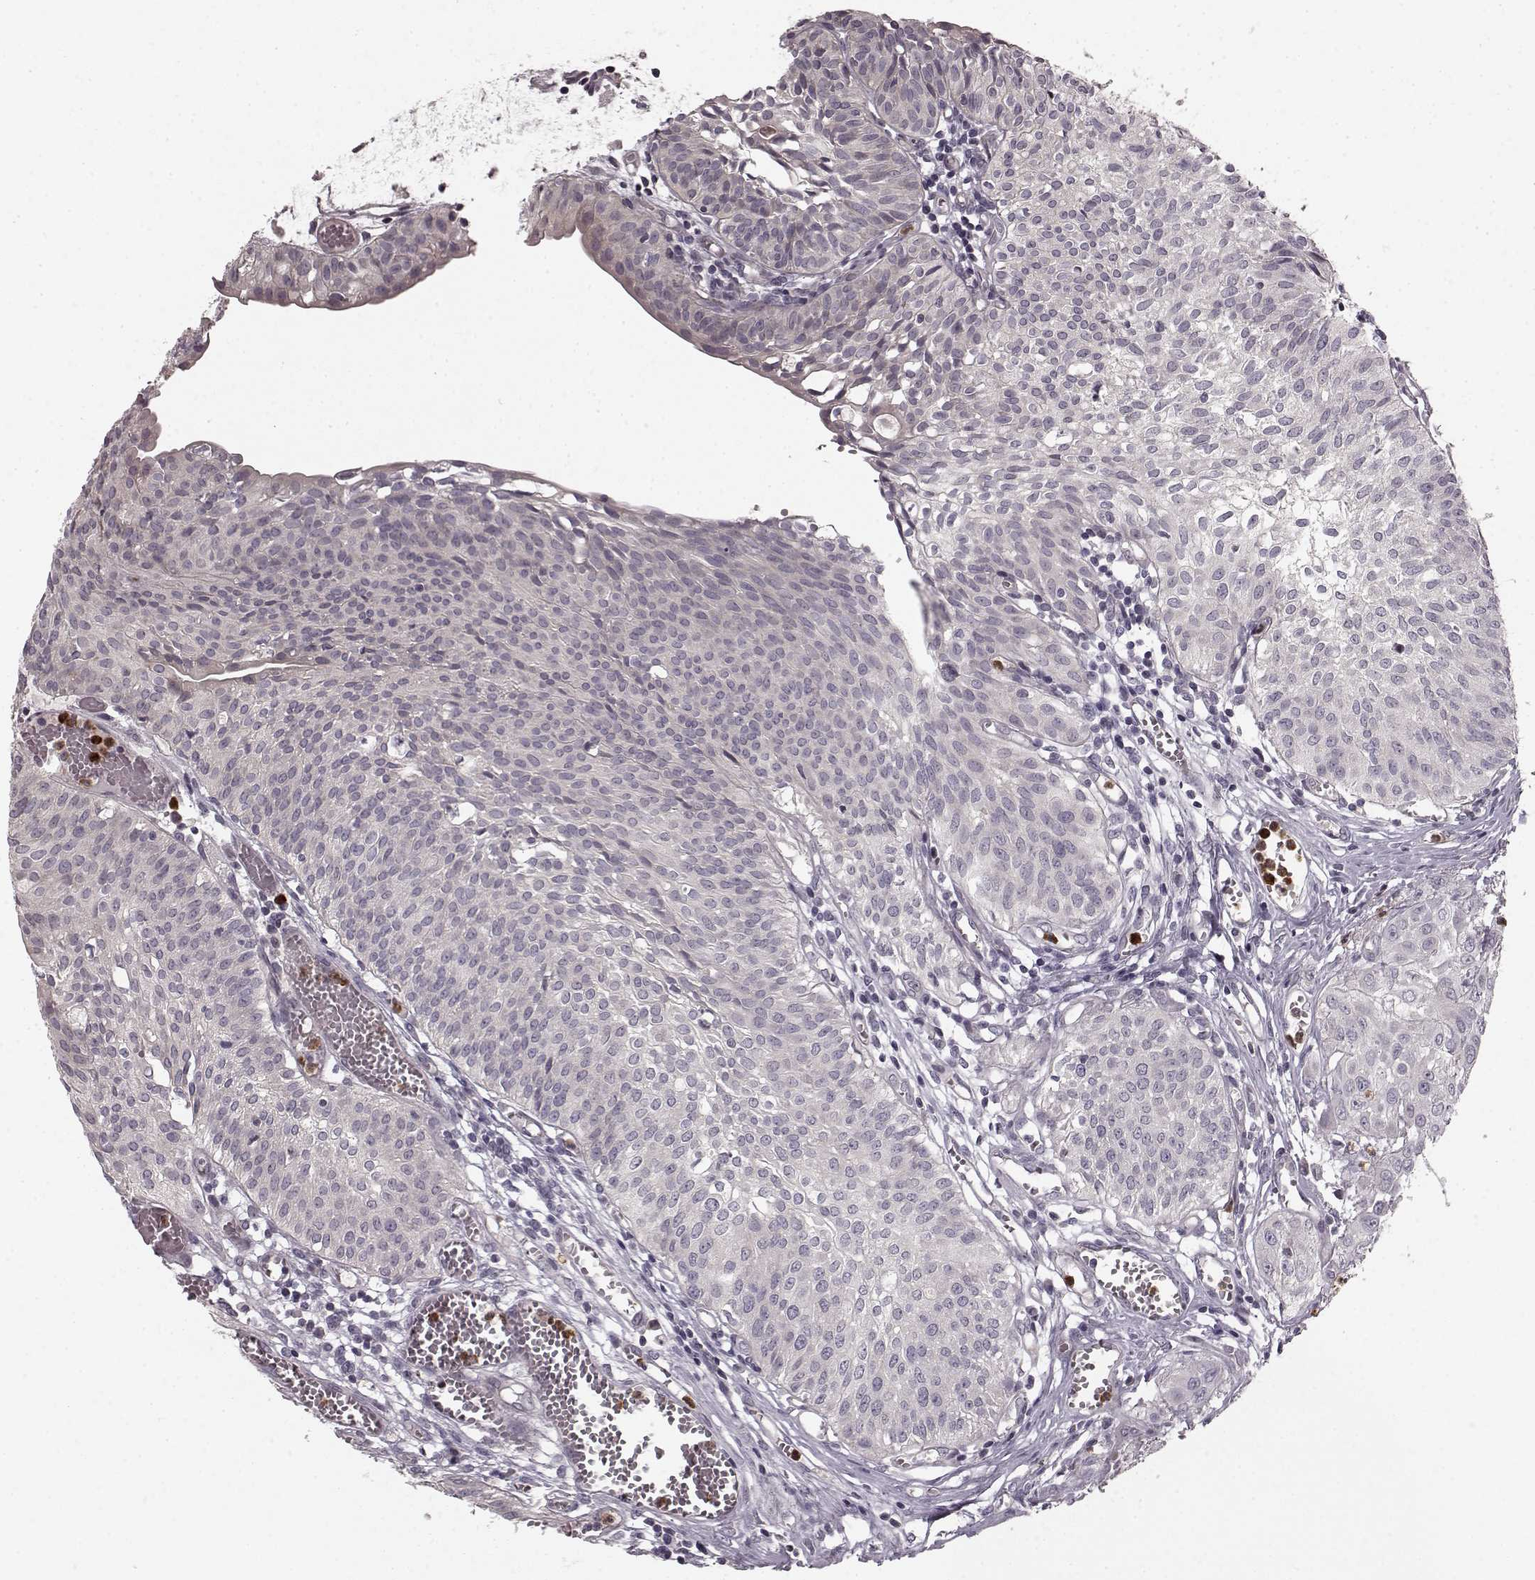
{"staining": {"intensity": "negative", "quantity": "none", "location": "none"}, "tissue": "urothelial cancer", "cell_type": "Tumor cells", "image_type": "cancer", "snomed": [{"axis": "morphology", "description": "Urothelial carcinoma, High grade"}, {"axis": "topography", "description": "Urinary bladder"}], "caption": "A micrograph of urothelial cancer stained for a protein shows no brown staining in tumor cells.", "gene": "CHIT1", "patient": {"sex": "male", "age": 57}}